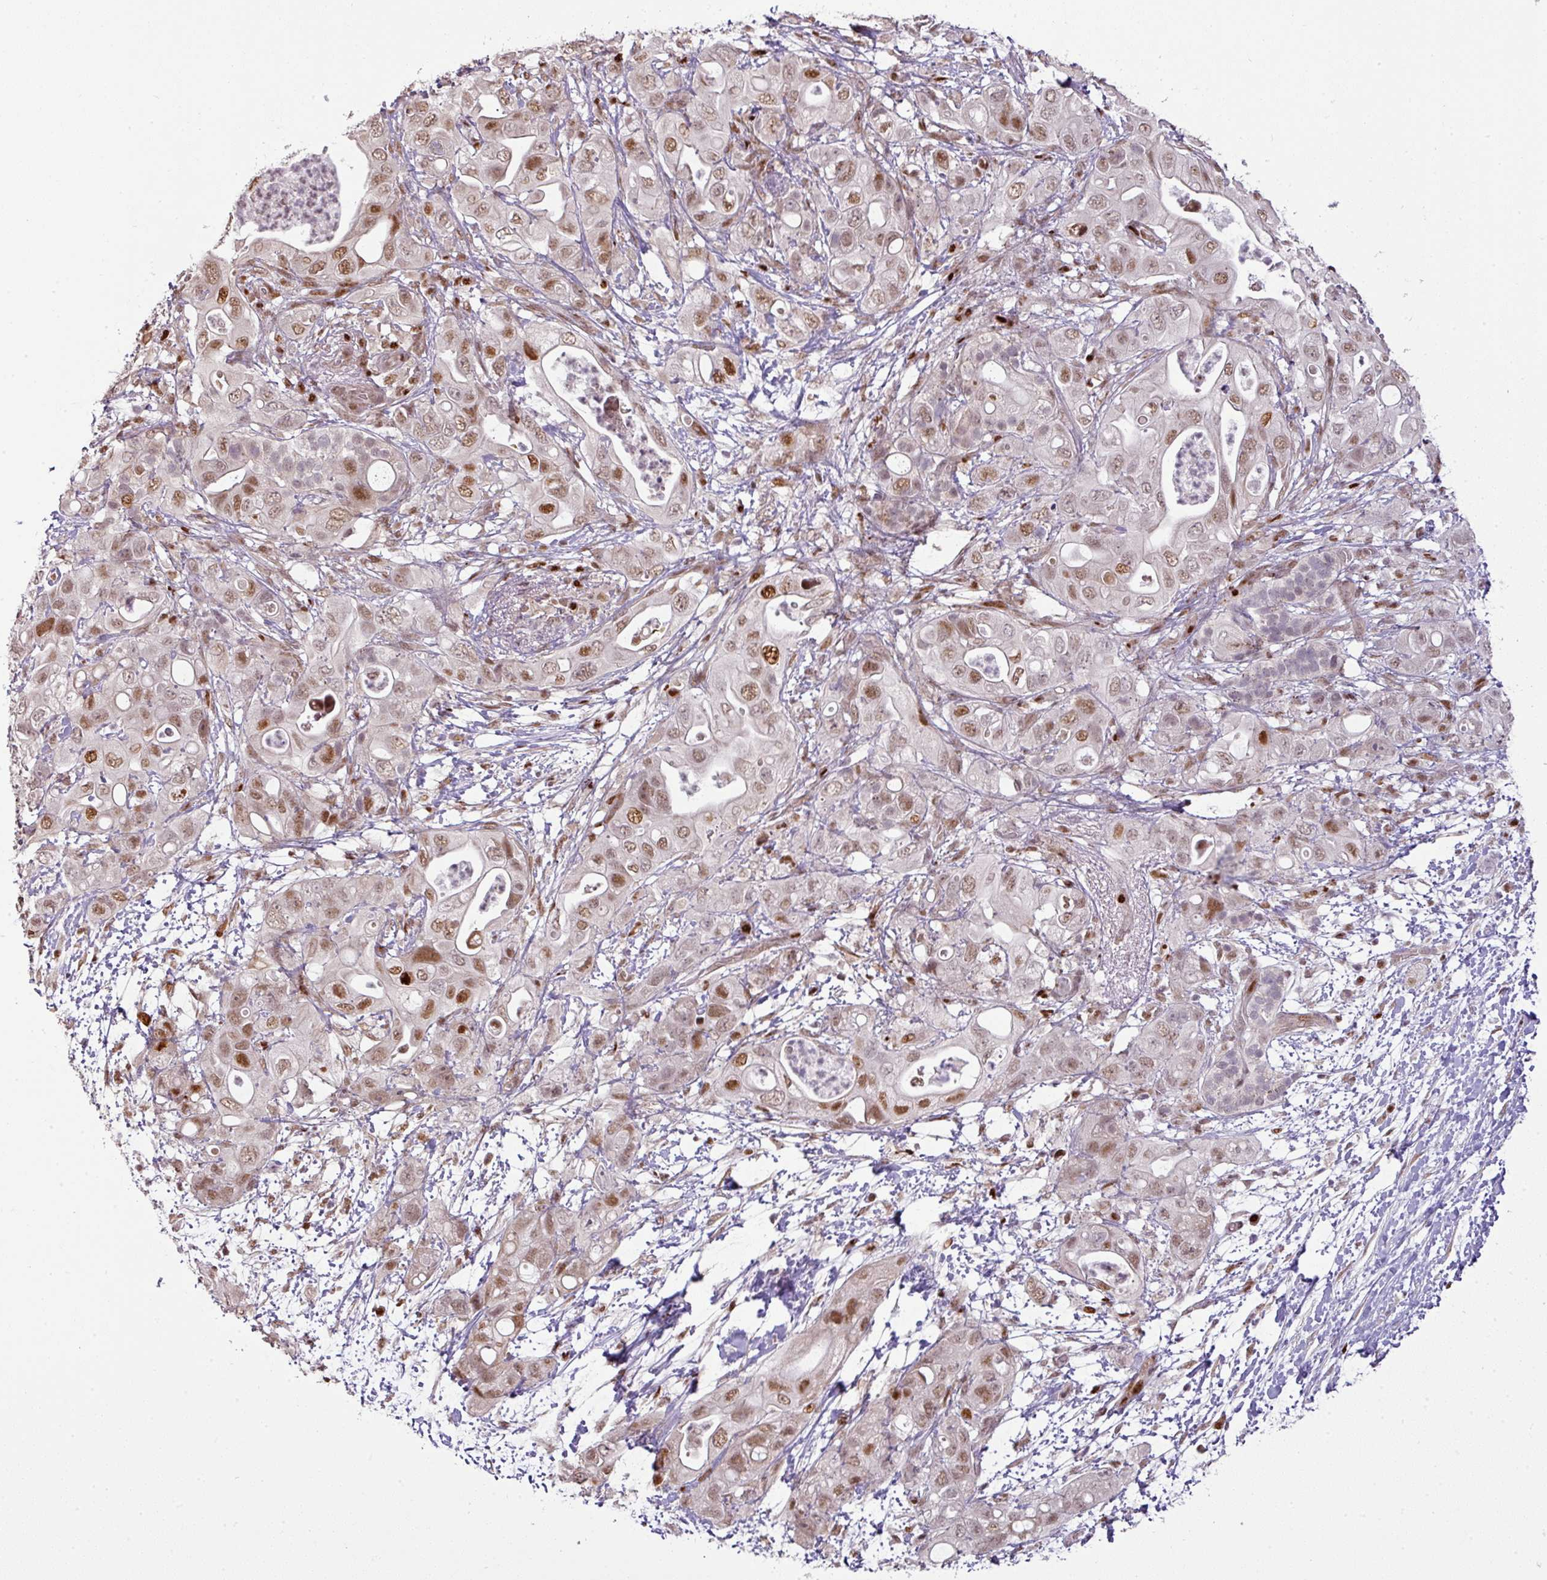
{"staining": {"intensity": "moderate", "quantity": ">75%", "location": "nuclear"}, "tissue": "pancreatic cancer", "cell_type": "Tumor cells", "image_type": "cancer", "snomed": [{"axis": "morphology", "description": "Adenocarcinoma, NOS"}, {"axis": "topography", "description": "Pancreas"}], "caption": "The photomicrograph shows immunohistochemical staining of pancreatic cancer. There is moderate nuclear staining is identified in about >75% of tumor cells.", "gene": "MYSM1", "patient": {"sex": "female", "age": 72}}